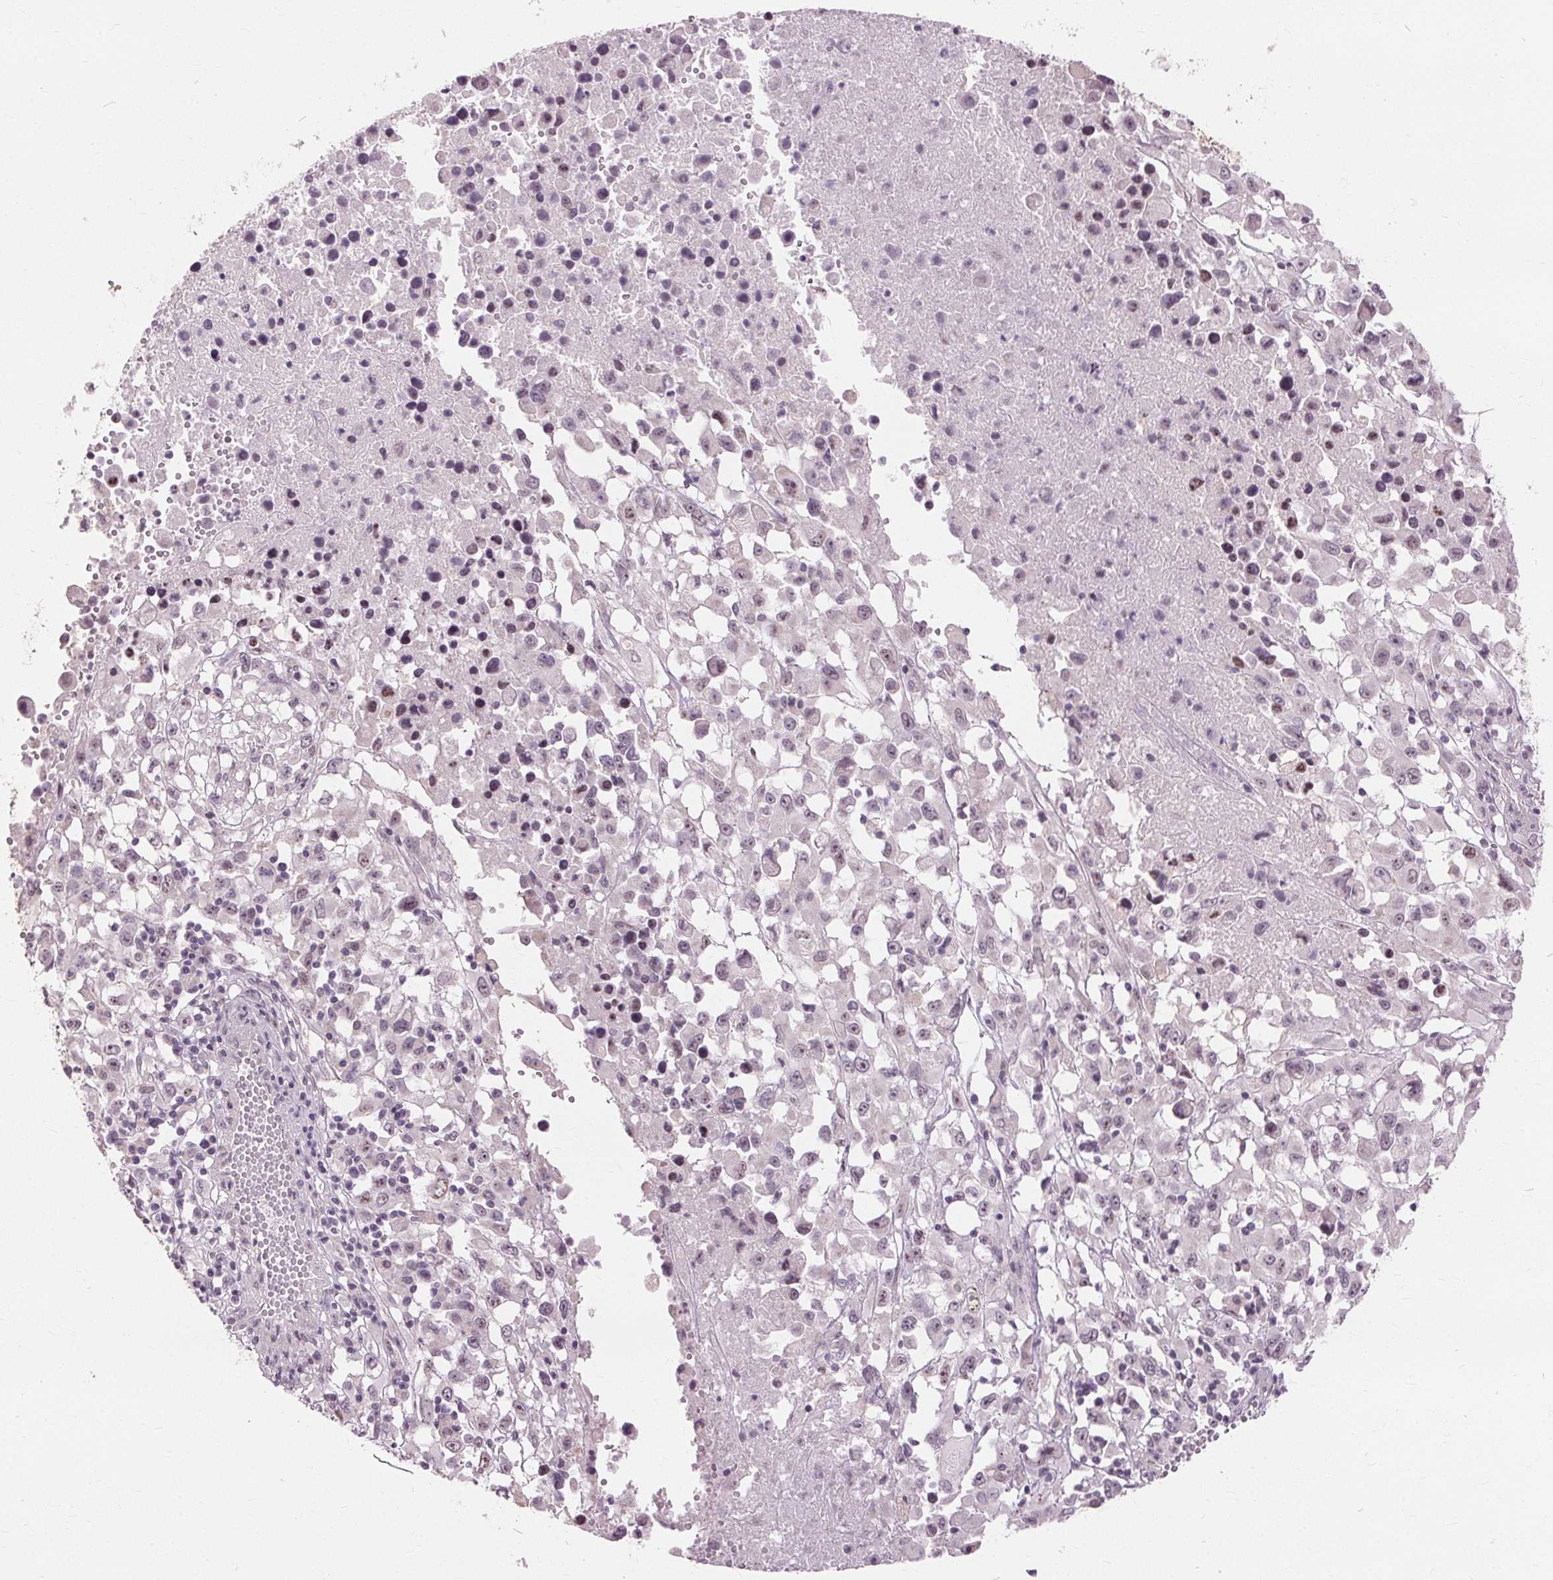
{"staining": {"intensity": "weak", "quantity": "<25%", "location": "nuclear"}, "tissue": "melanoma", "cell_type": "Tumor cells", "image_type": "cancer", "snomed": [{"axis": "morphology", "description": "Malignant melanoma, Metastatic site"}, {"axis": "topography", "description": "Soft tissue"}], "caption": "This is an immunohistochemistry (IHC) micrograph of human melanoma. There is no staining in tumor cells.", "gene": "SIGLEC6", "patient": {"sex": "male", "age": 50}}